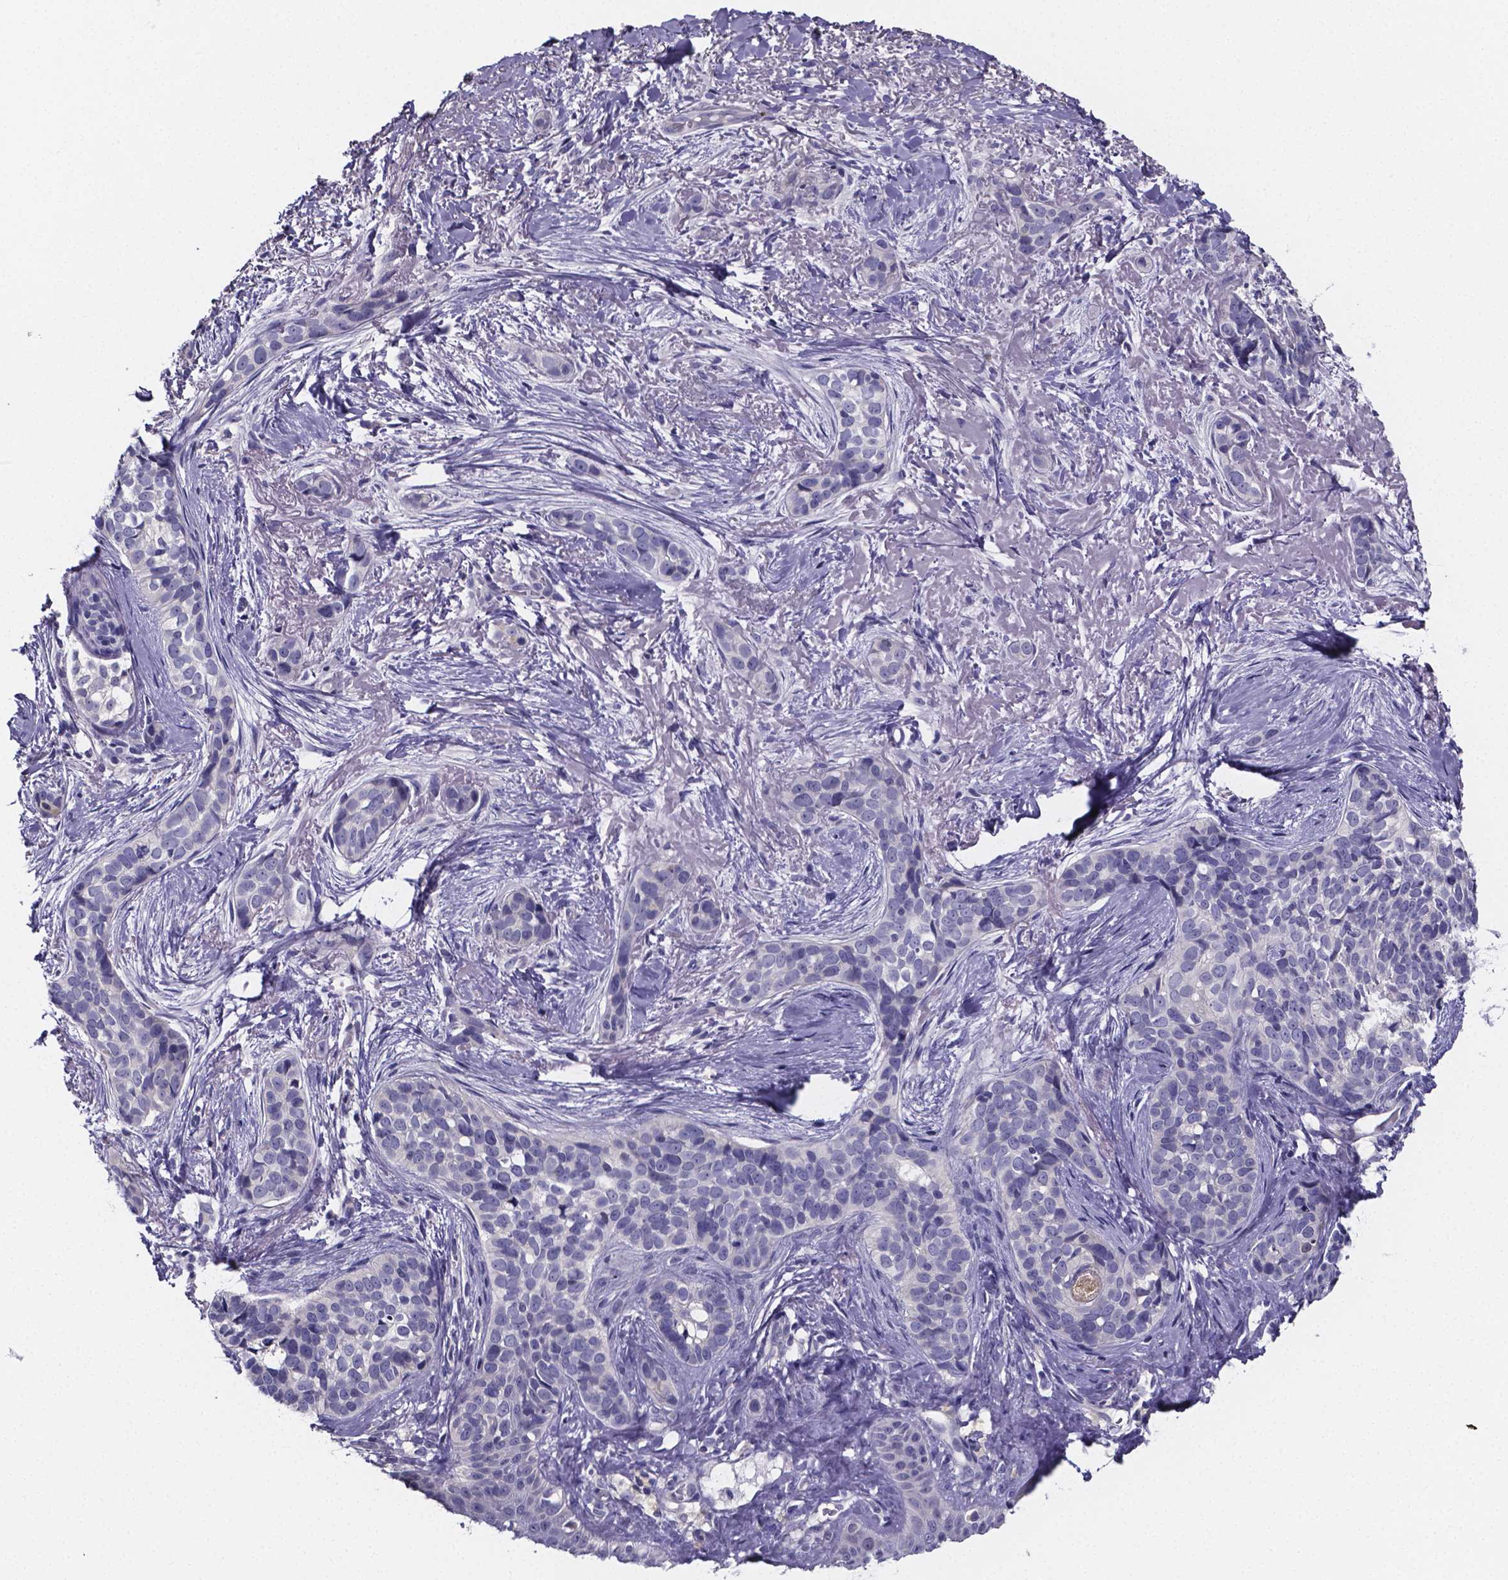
{"staining": {"intensity": "negative", "quantity": "none", "location": "none"}, "tissue": "skin cancer", "cell_type": "Tumor cells", "image_type": "cancer", "snomed": [{"axis": "morphology", "description": "Basal cell carcinoma"}, {"axis": "topography", "description": "Skin"}], "caption": "High magnification brightfield microscopy of skin cancer (basal cell carcinoma) stained with DAB (3,3'-diaminobenzidine) (brown) and counterstained with hematoxylin (blue): tumor cells show no significant expression.", "gene": "IZUMO1", "patient": {"sex": "male", "age": 87}}